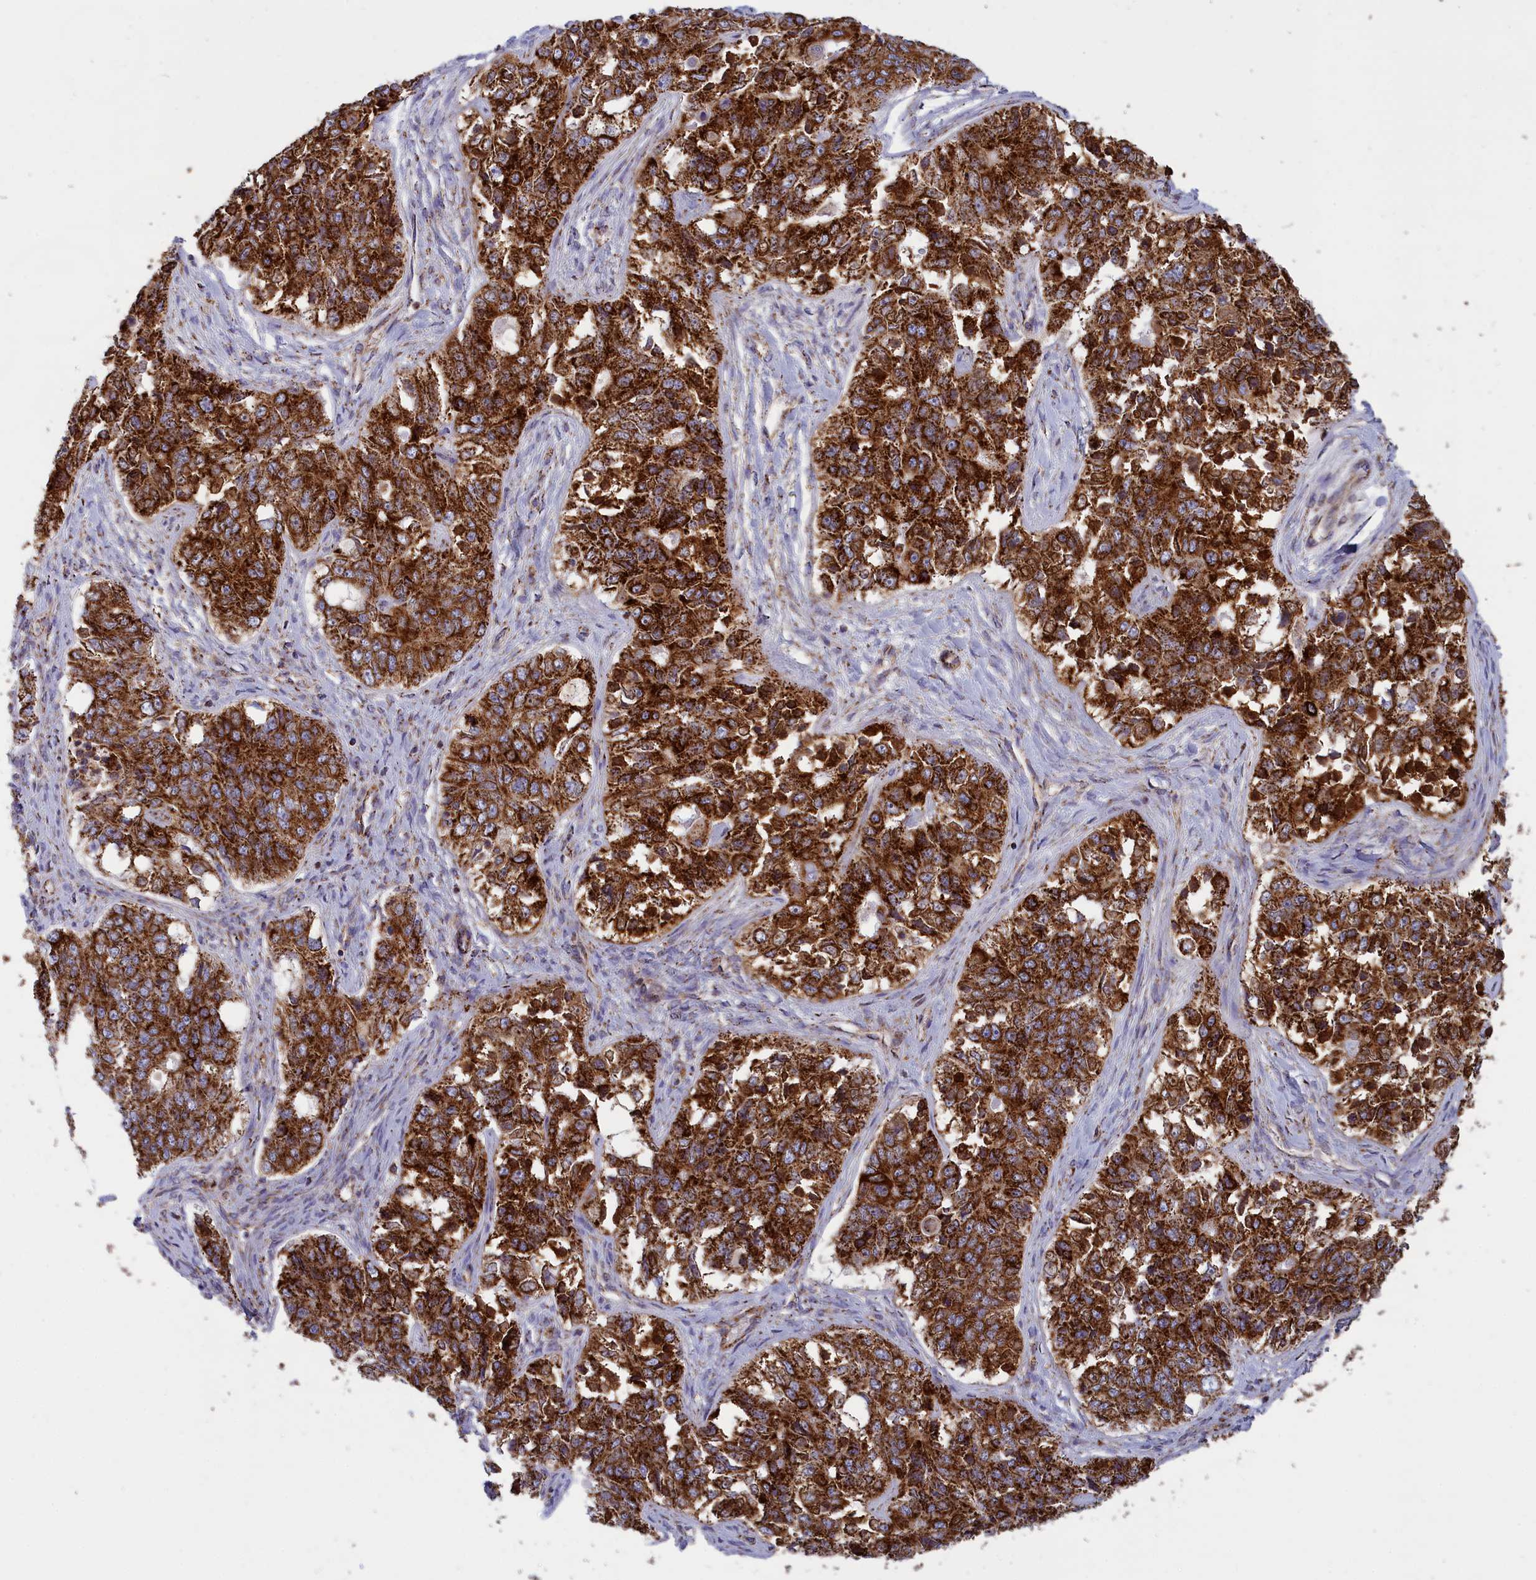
{"staining": {"intensity": "strong", "quantity": ">75%", "location": "cytoplasmic/membranous"}, "tissue": "ovarian cancer", "cell_type": "Tumor cells", "image_type": "cancer", "snomed": [{"axis": "morphology", "description": "Carcinoma, endometroid"}, {"axis": "topography", "description": "Ovary"}], "caption": "Immunohistochemistry (IHC) histopathology image of ovarian endometroid carcinoma stained for a protein (brown), which reveals high levels of strong cytoplasmic/membranous positivity in approximately >75% of tumor cells.", "gene": "ISOC2", "patient": {"sex": "female", "age": 51}}